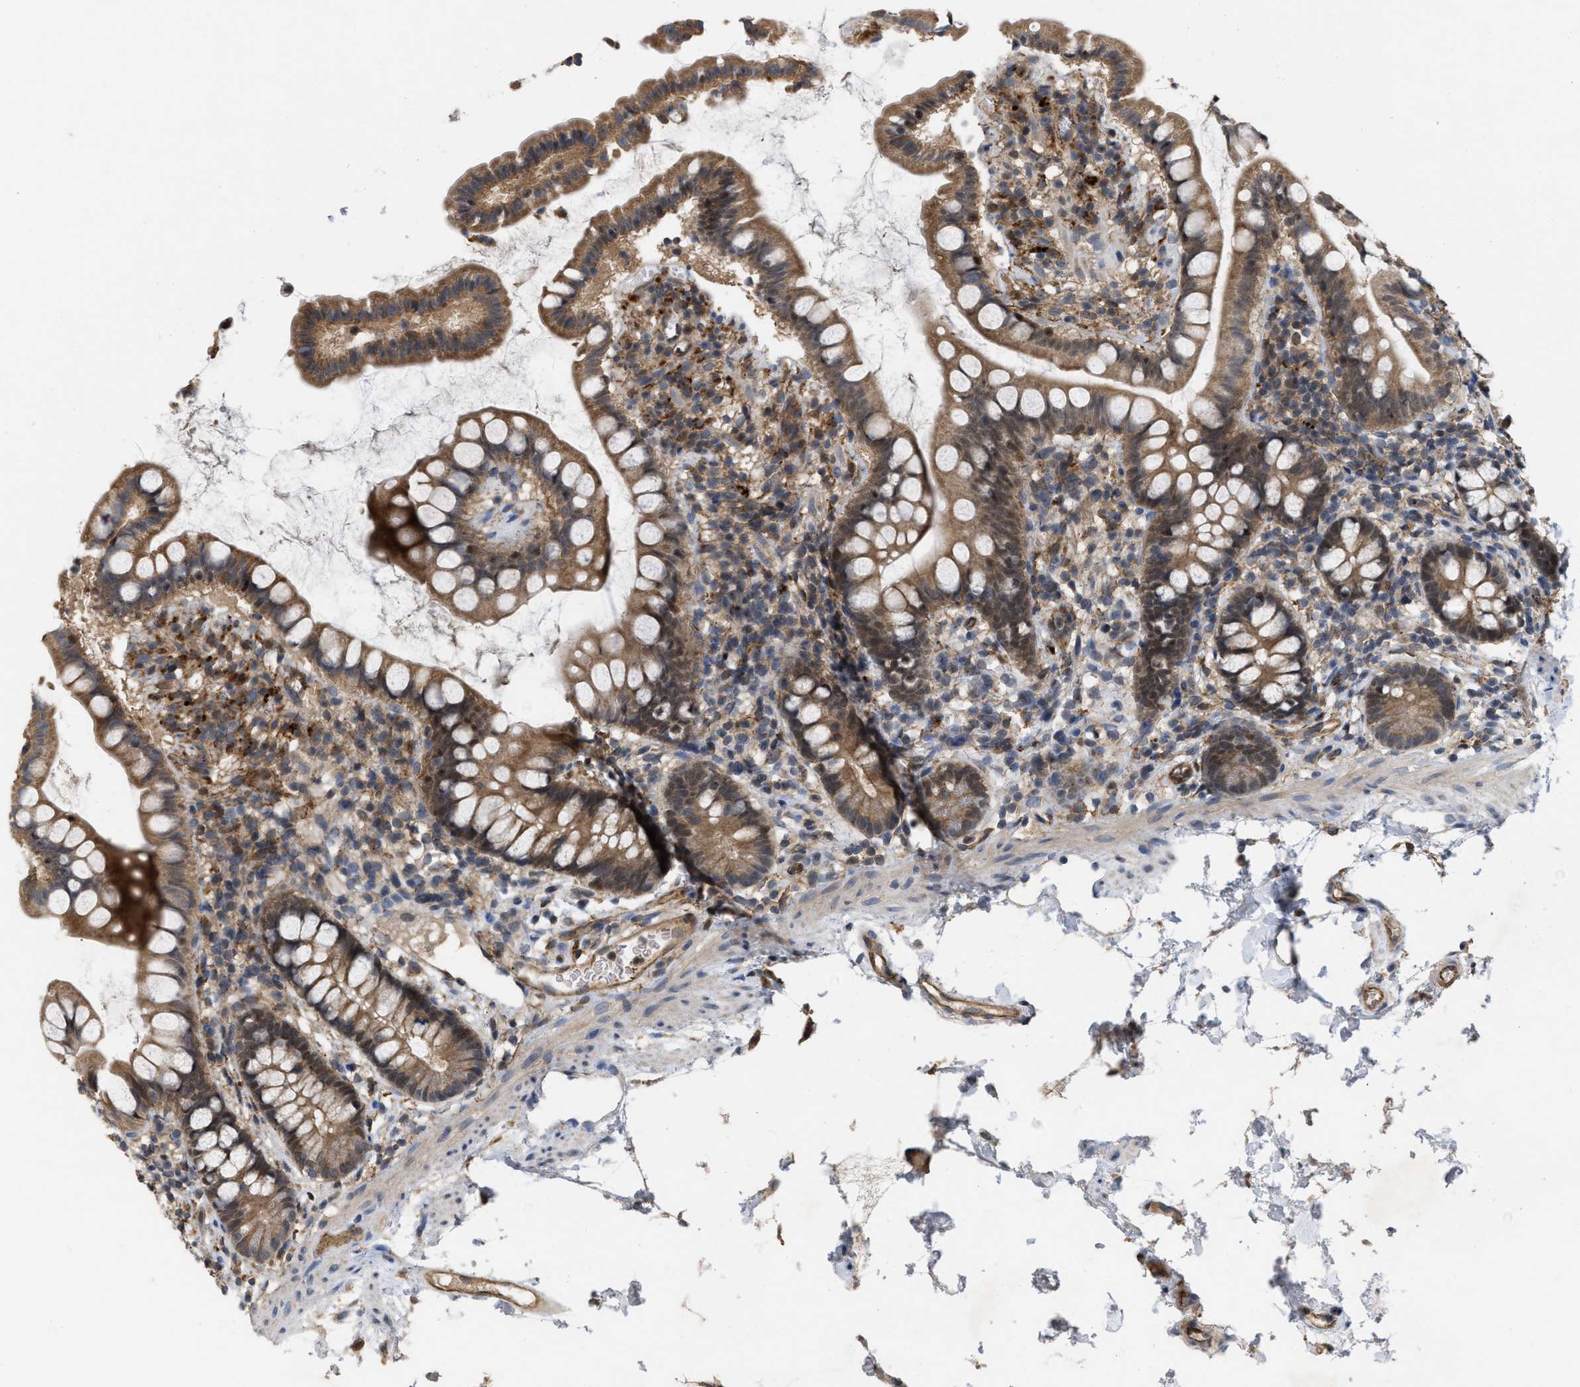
{"staining": {"intensity": "moderate", "quantity": "25%-75%", "location": "cytoplasmic/membranous"}, "tissue": "small intestine", "cell_type": "Glandular cells", "image_type": "normal", "snomed": [{"axis": "morphology", "description": "Normal tissue, NOS"}, {"axis": "topography", "description": "Small intestine"}], "caption": "Protein staining exhibits moderate cytoplasmic/membranous positivity in about 25%-75% of glandular cells in benign small intestine. (DAB (3,3'-diaminobenzidine) IHC with brightfield microscopy, high magnification).", "gene": "NAPEPLD", "patient": {"sex": "female", "age": 84}}